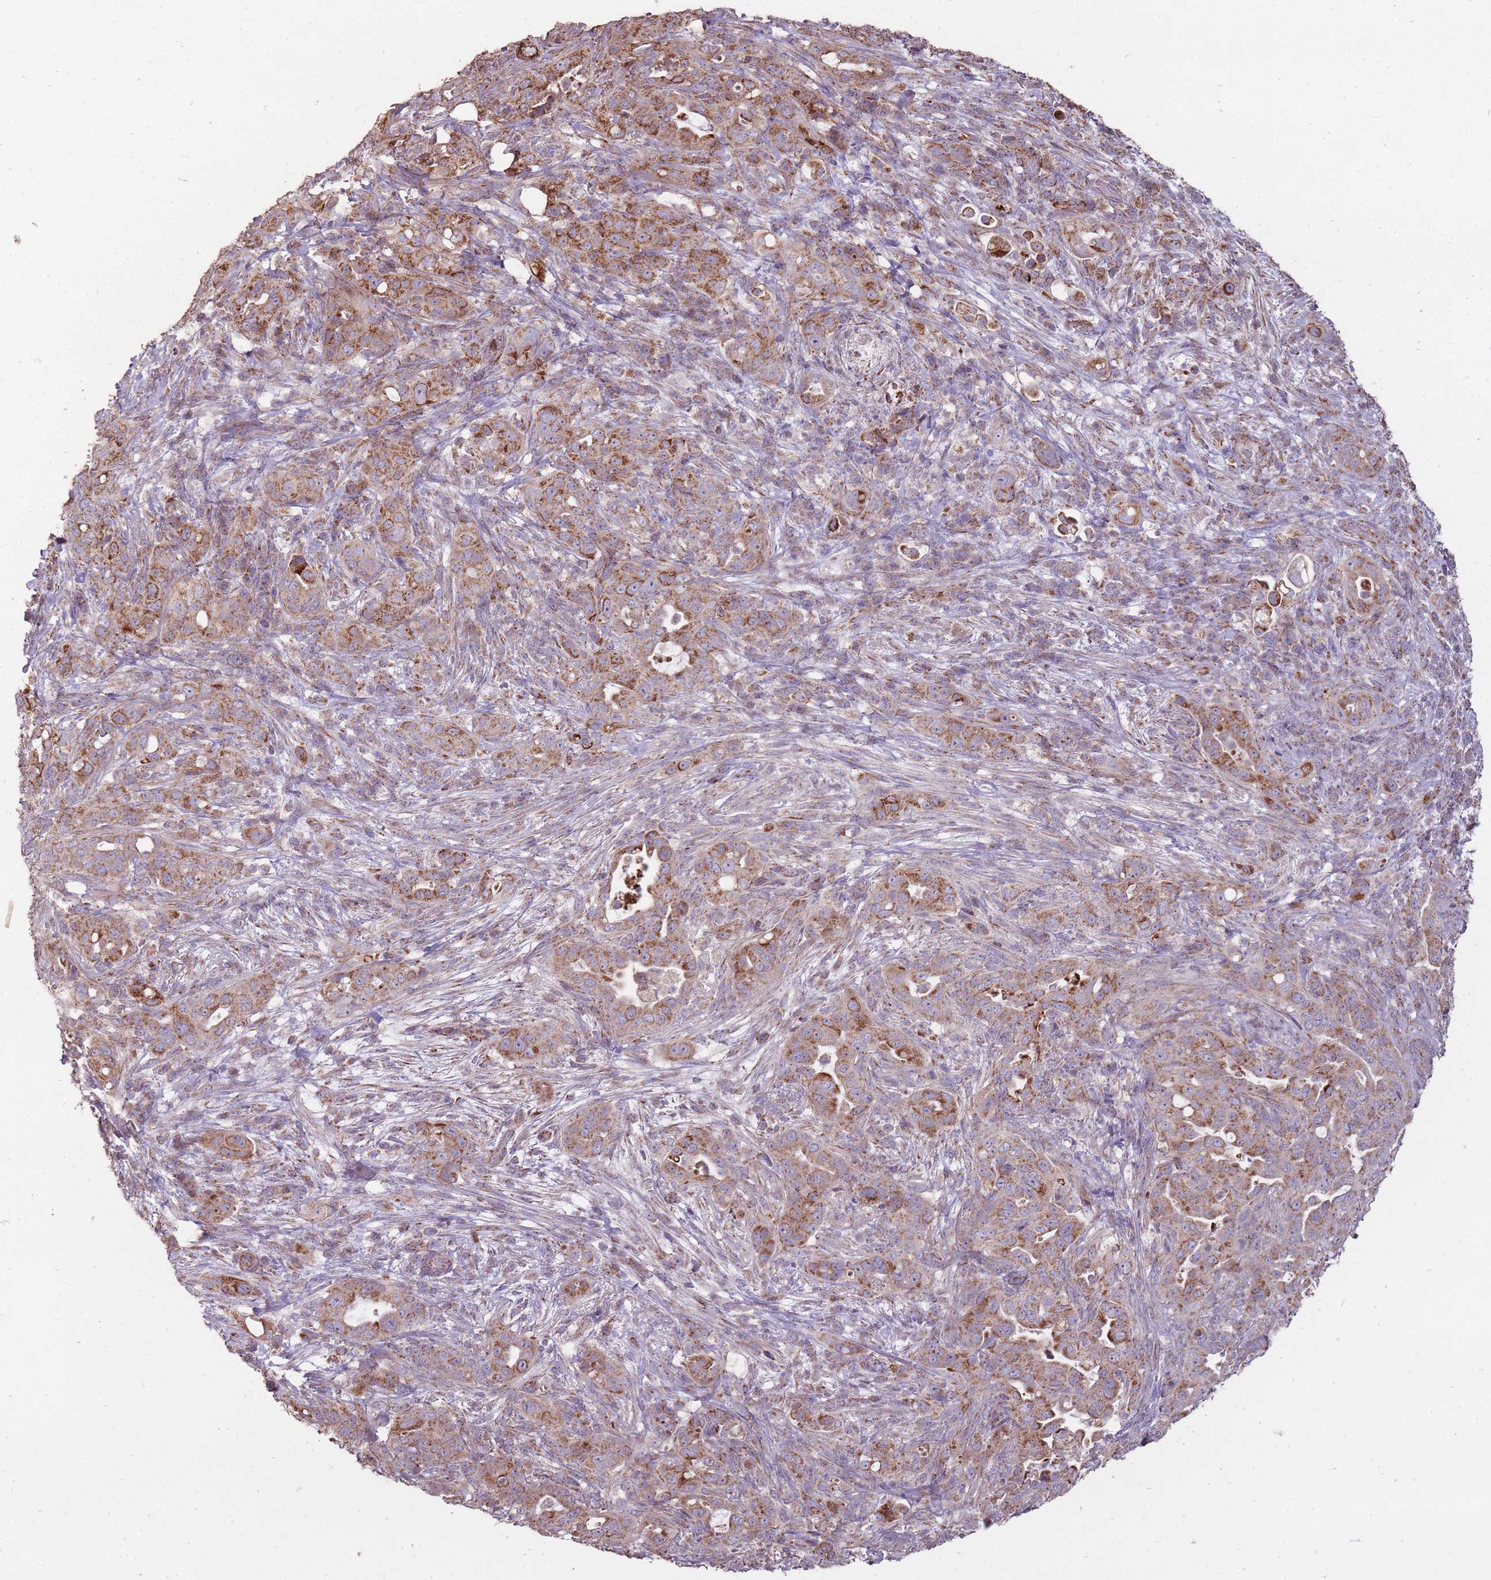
{"staining": {"intensity": "strong", "quantity": ">75%", "location": "cytoplasmic/membranous"}, "tissue": "pancreatic cancer", "cell_type": "Tumor cells", "image_type": "cancer", "snomed": [{"axis": "morphology", "description": "Normal tissue, NOS"}, {"axis": "morphology", "description": "Adenocarcinoma, NOS"}, {"axis": "topography", "description": "Lymph node"}, {"axis": "topography", "description": "Pancreas"}], "caption": "This photomicrograph shows immunohistochemistry staining of human adenocarcinoma (pancreatic), with high strong cytoplasmic/membranous positivity in about >75% of tumor cells.", "gene": "CNOT8", "patient": {"sex": "female", "age": 67}}